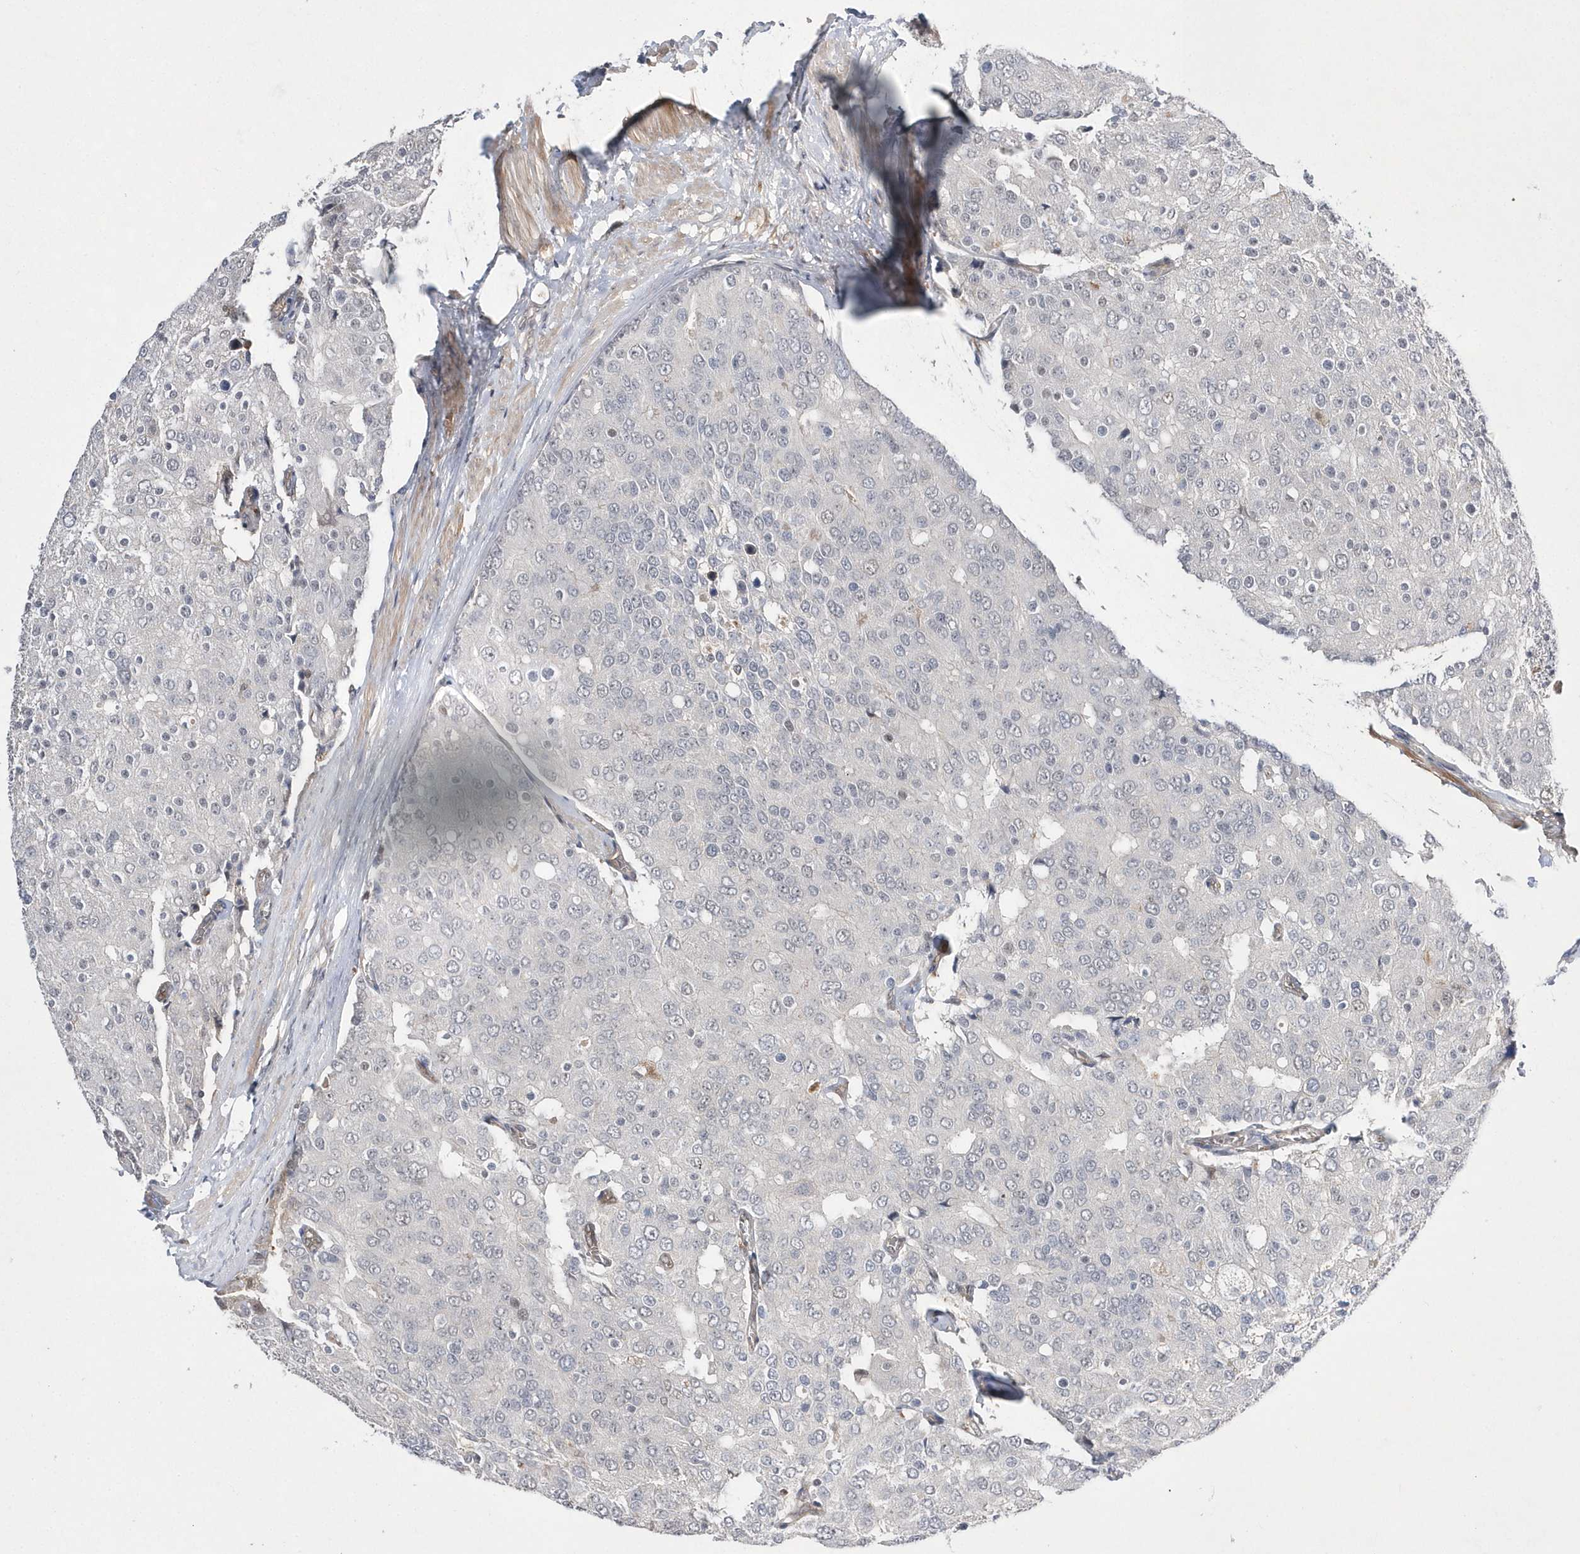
{"staining": {"intensity": "negative", "quantity": "none", "location": "none"}, "tissue": "prostate cancer", "cell_type": "Tumor cells", "image_type": "cancer", "snomed": [{"axis": "morphology", "description": "Adenocarcinoma, High grade"}, {"axis": "topography", "description": "Prostate"}], "caption": "DAB immunohistochemical staining of prostate cancer displays no significant positivity in tumor cells.", "gene": "TMEM132B", "patient": {"sex": "male", "age": 50}}